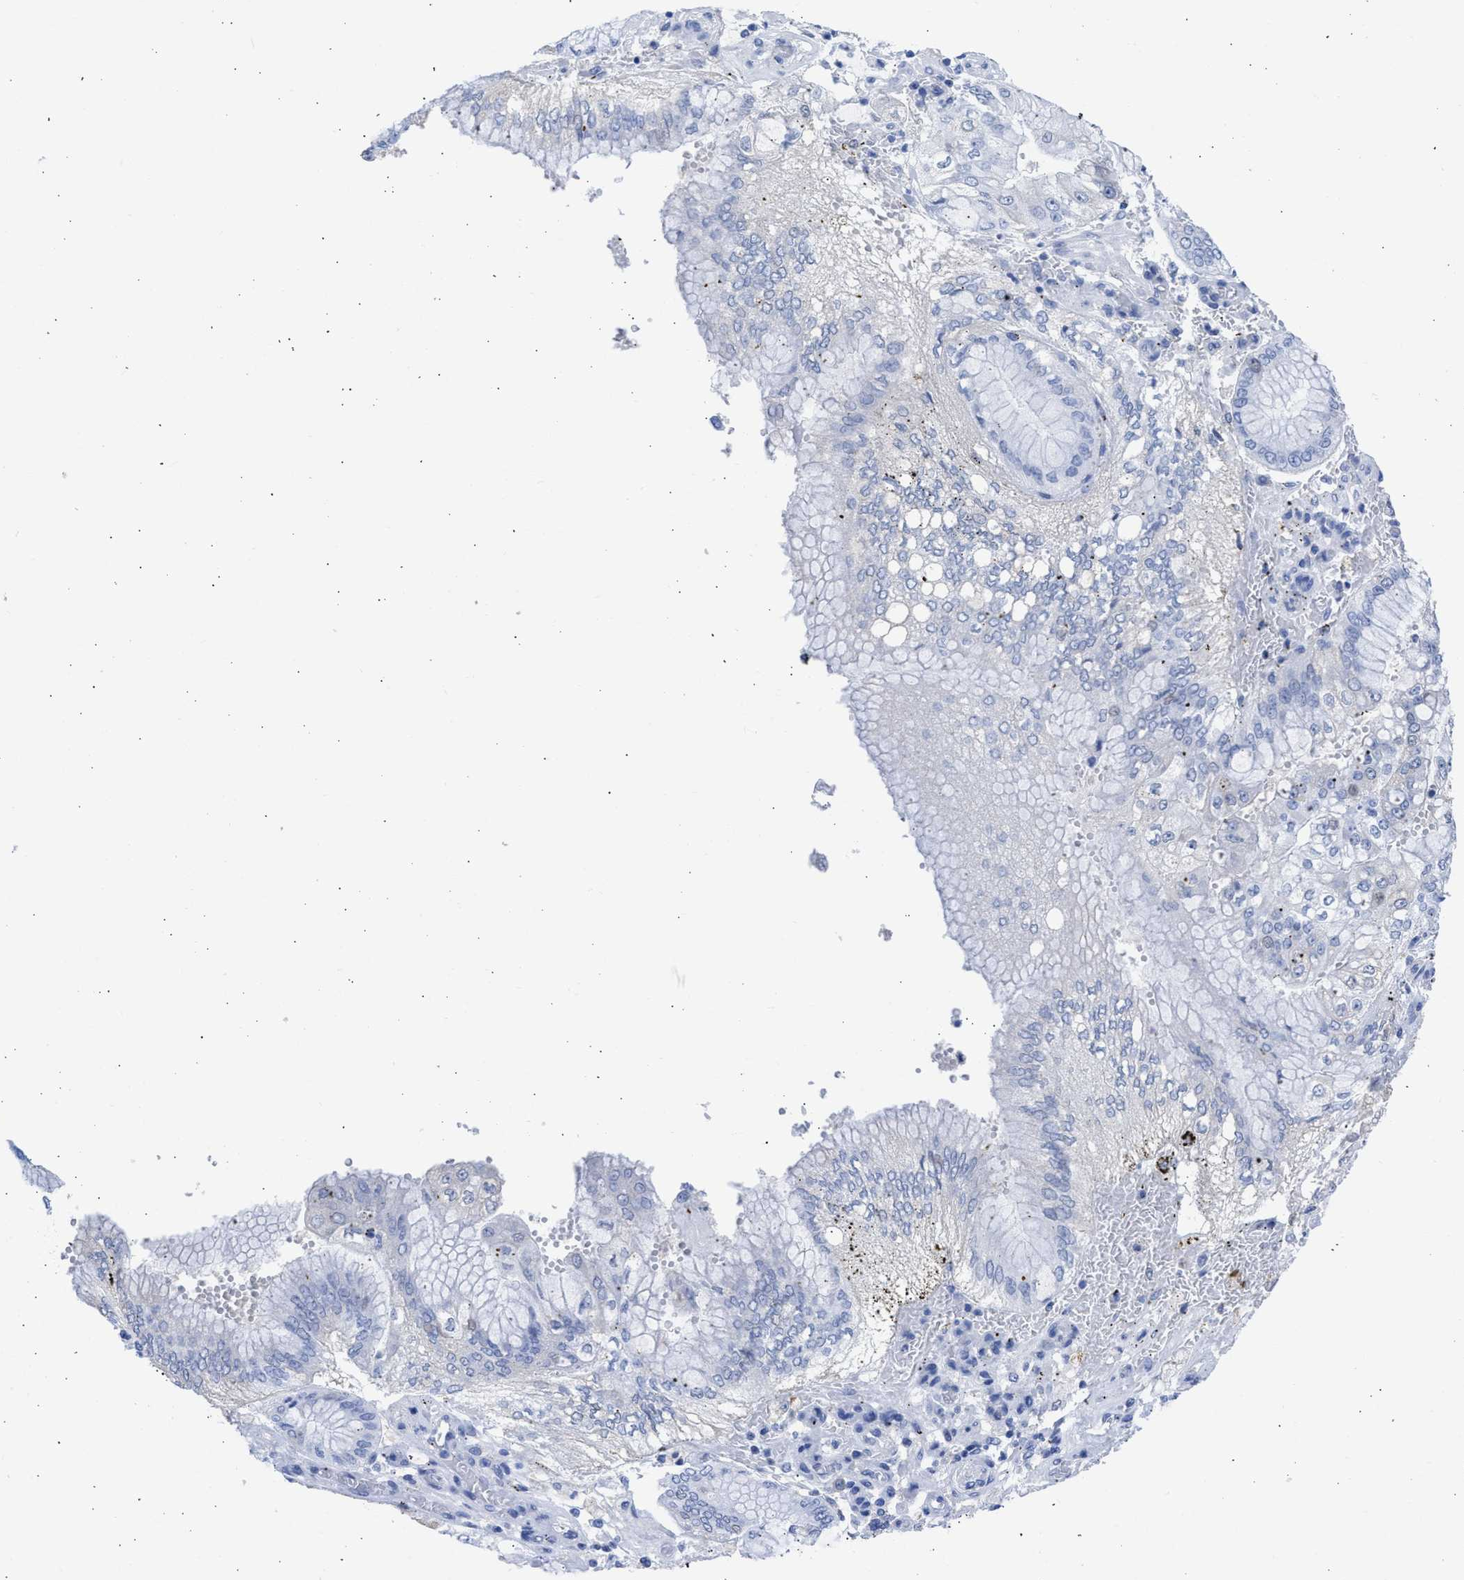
{"staining": {"intensity": "negative", "quantity": "none", "location": "none"}, "tissue": "stomach cancer", "cell_type": "Tumor cells", "image_type": "cancer", "snomed": [{"axis": "morphology", "description": "Adenocarcinoma, NOS"}, {"axis": "topography", "description": "Stomach"}], "caption": "Immunohistochemistry (IHC) histopathology image of neoplastic tissue: human adenocarcinoma (stomach) stained with DAB exhibits no significant protein staining in tumor cells.", "gene": "RSPH1", "patient": {"sex": "male", "age": 76}}